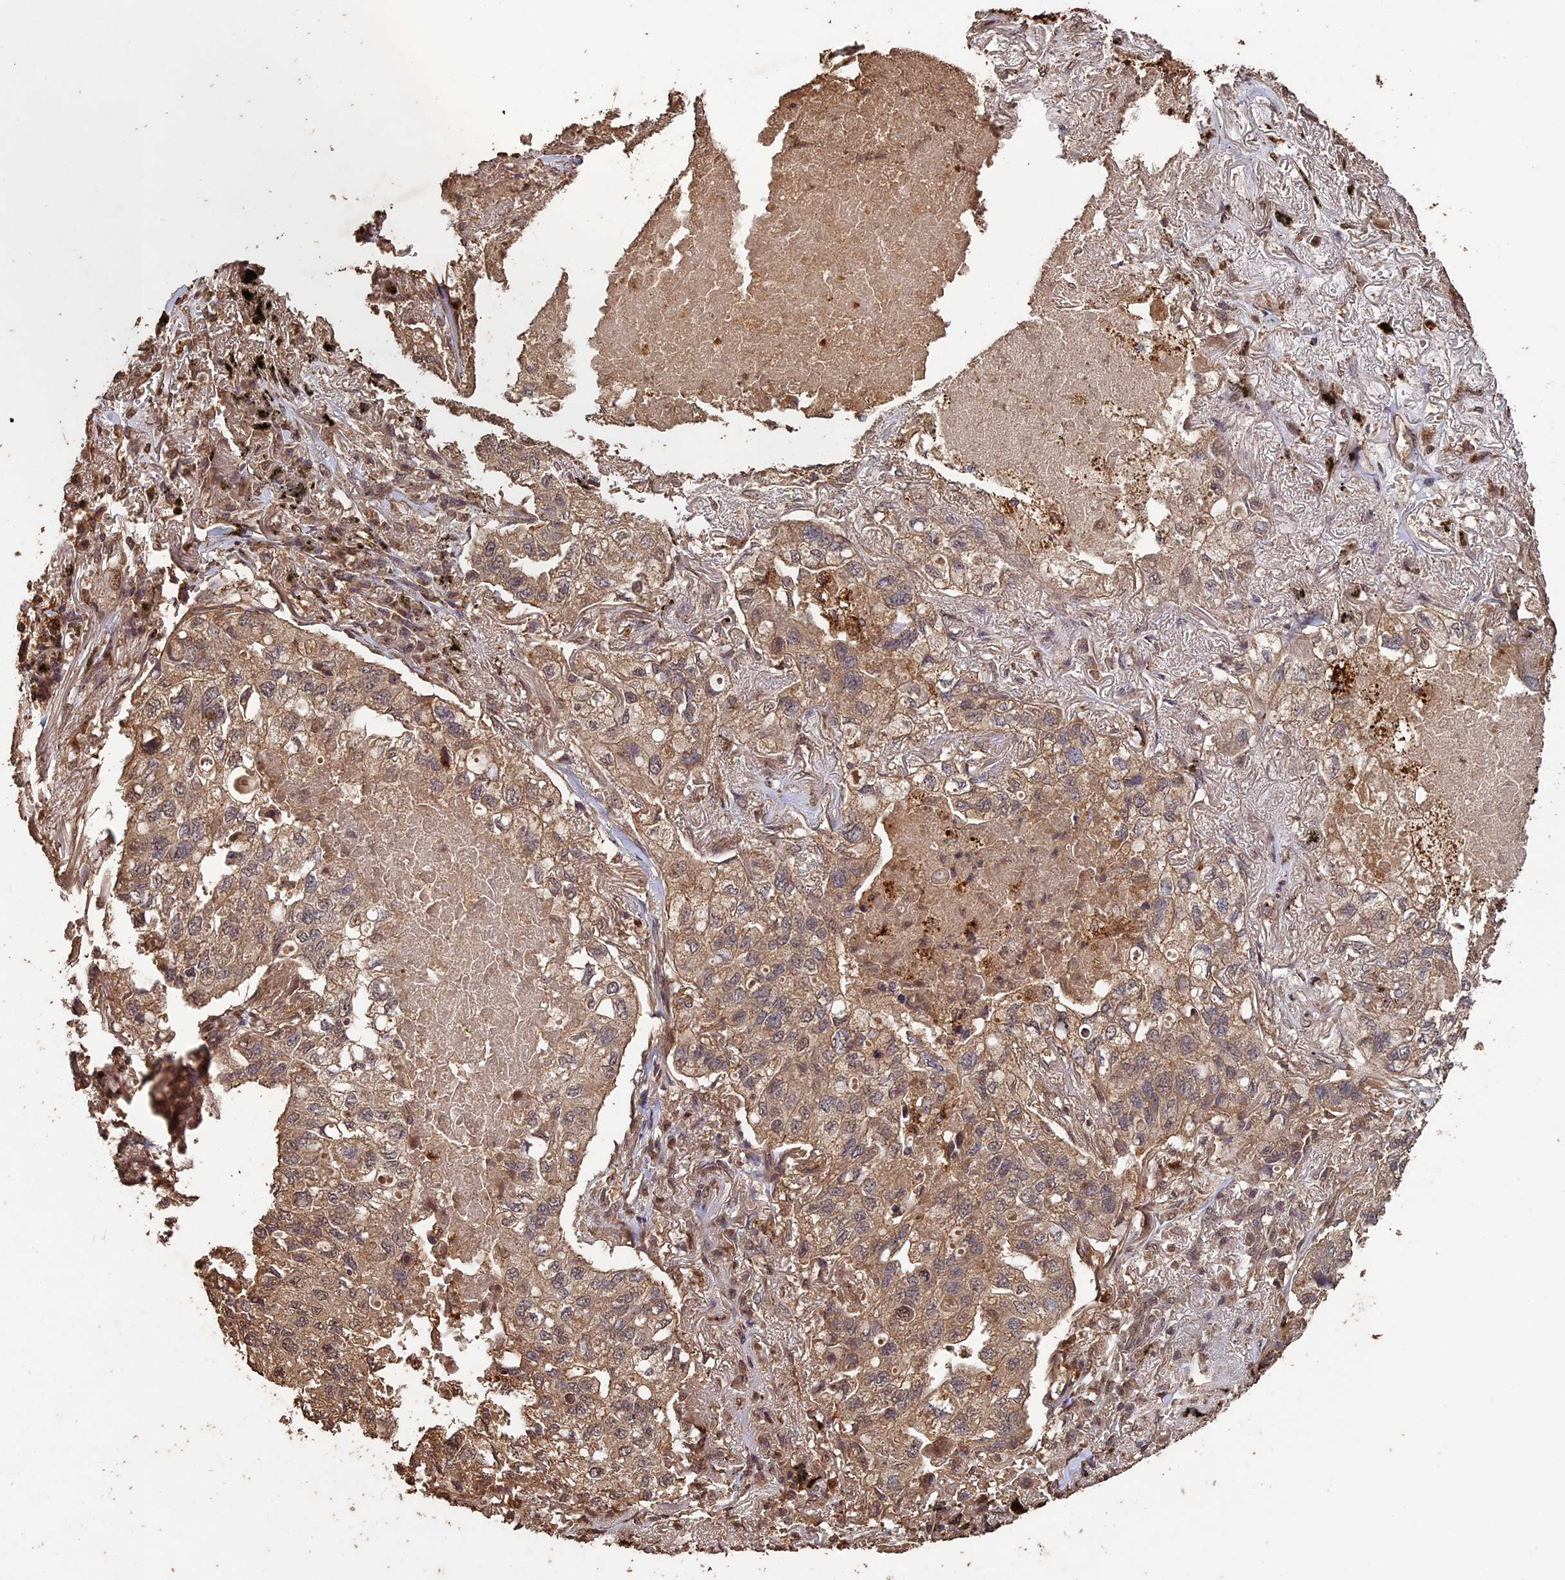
{"staining": {"intensity": "weak", "quantity": ">75%", "location": "cytoplasmic/membranous"}, "tissue": "lung cancer", "cell_type": "Tumor cells", "image_type": "cancer", "snomed": [{"axis": "morphology", "description": "Adenocarcinoma, NOS"}, {"axis": "topography", "description": "Lung"}], "caption": "Lung adenocarcinoma stained with a brown dye reveals weak cytoplasmic/membranous positive positivity in about >75% of tumor cells.", "gene": "HUNK", "patient": {"sex": "male", "age": 65}}